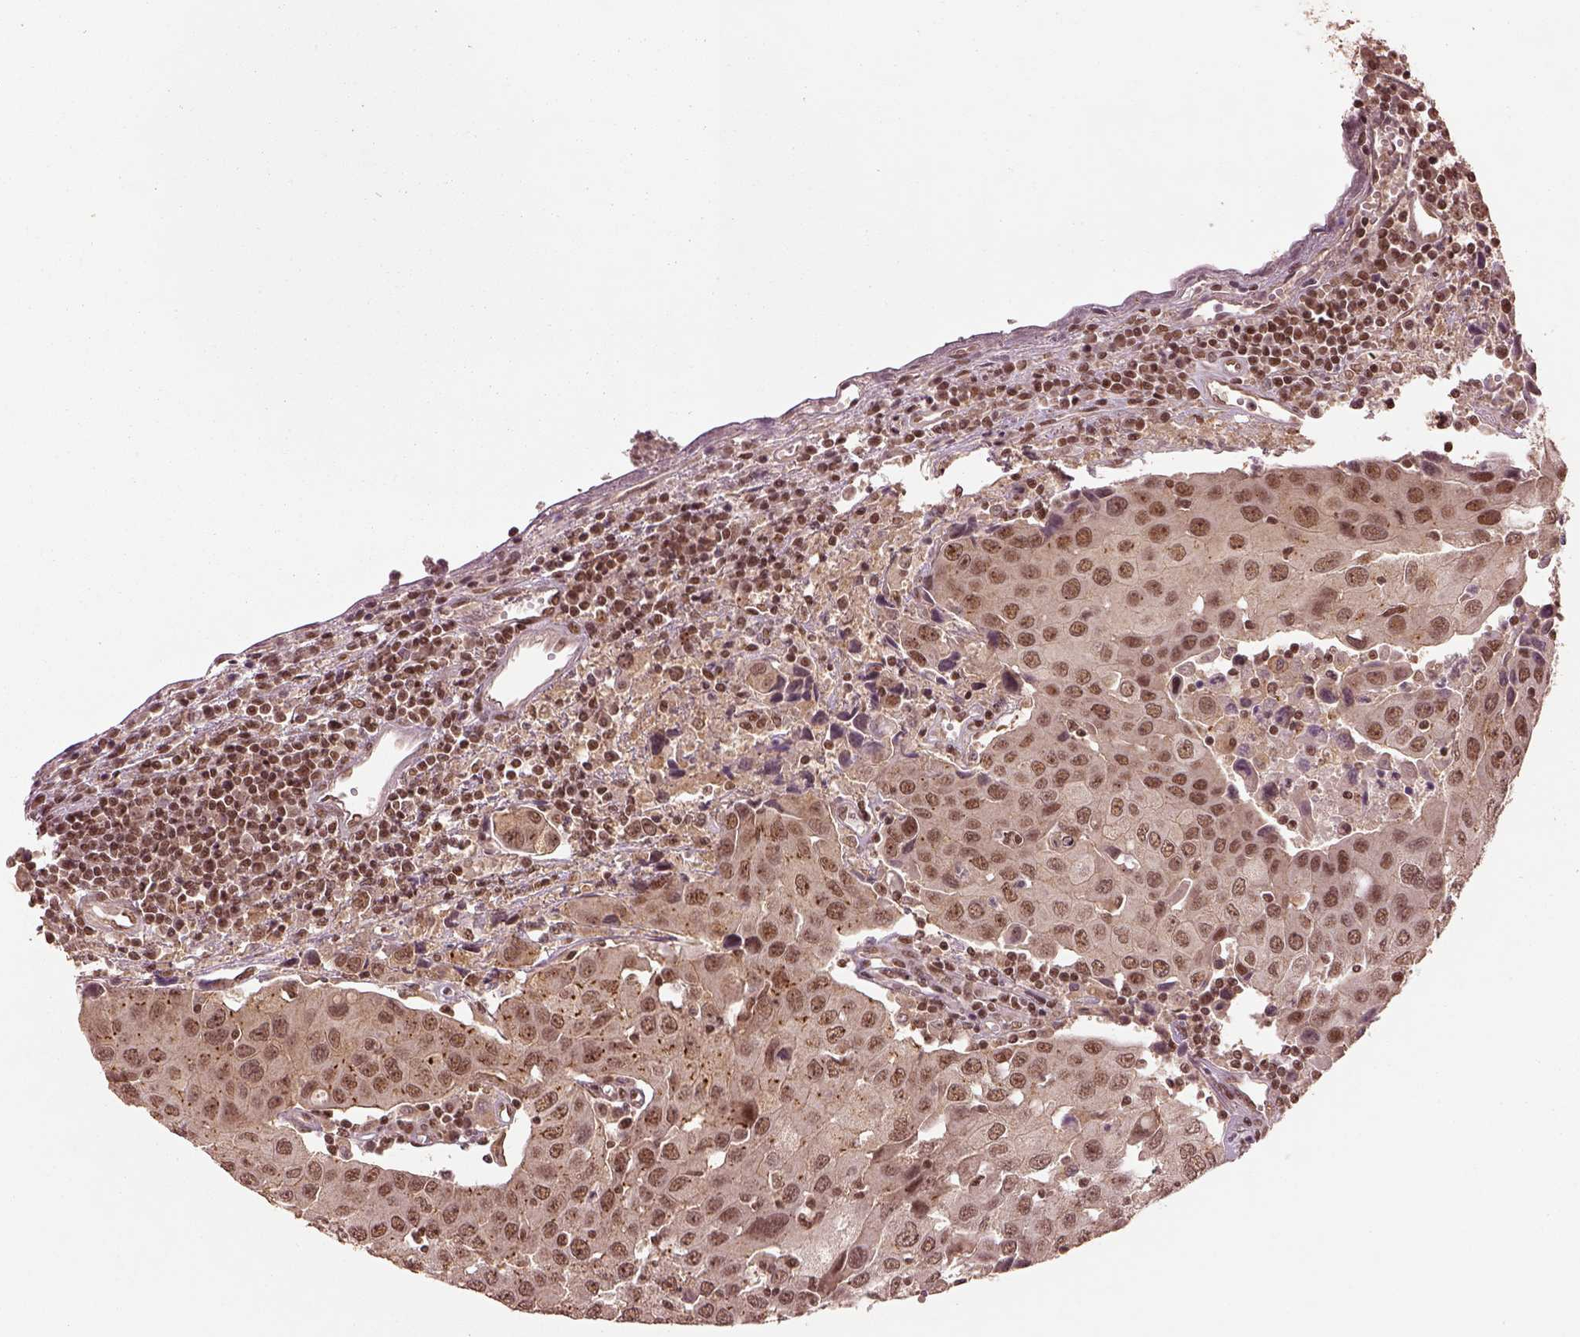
{"staining": {"intensity": "moderate", "quantity": ">75%", "location": "nuclear"}, "tissue": "urothelial cancer", "cell_type": "Tumor cells", "image_type": "cancer", "snomed": [{"axis": "morphology", "description": "Urothelial carcinoma, High grade"}, {"axis": "topography", "description": "Urinary bladder"}], "caption": "This image displays IHC staining of human urothelial cancer, with medium moderate nuclear staining in about >75% of tumor cells.", "gene": "BRD9", "patient": {"sex": "female", "age": 85}}